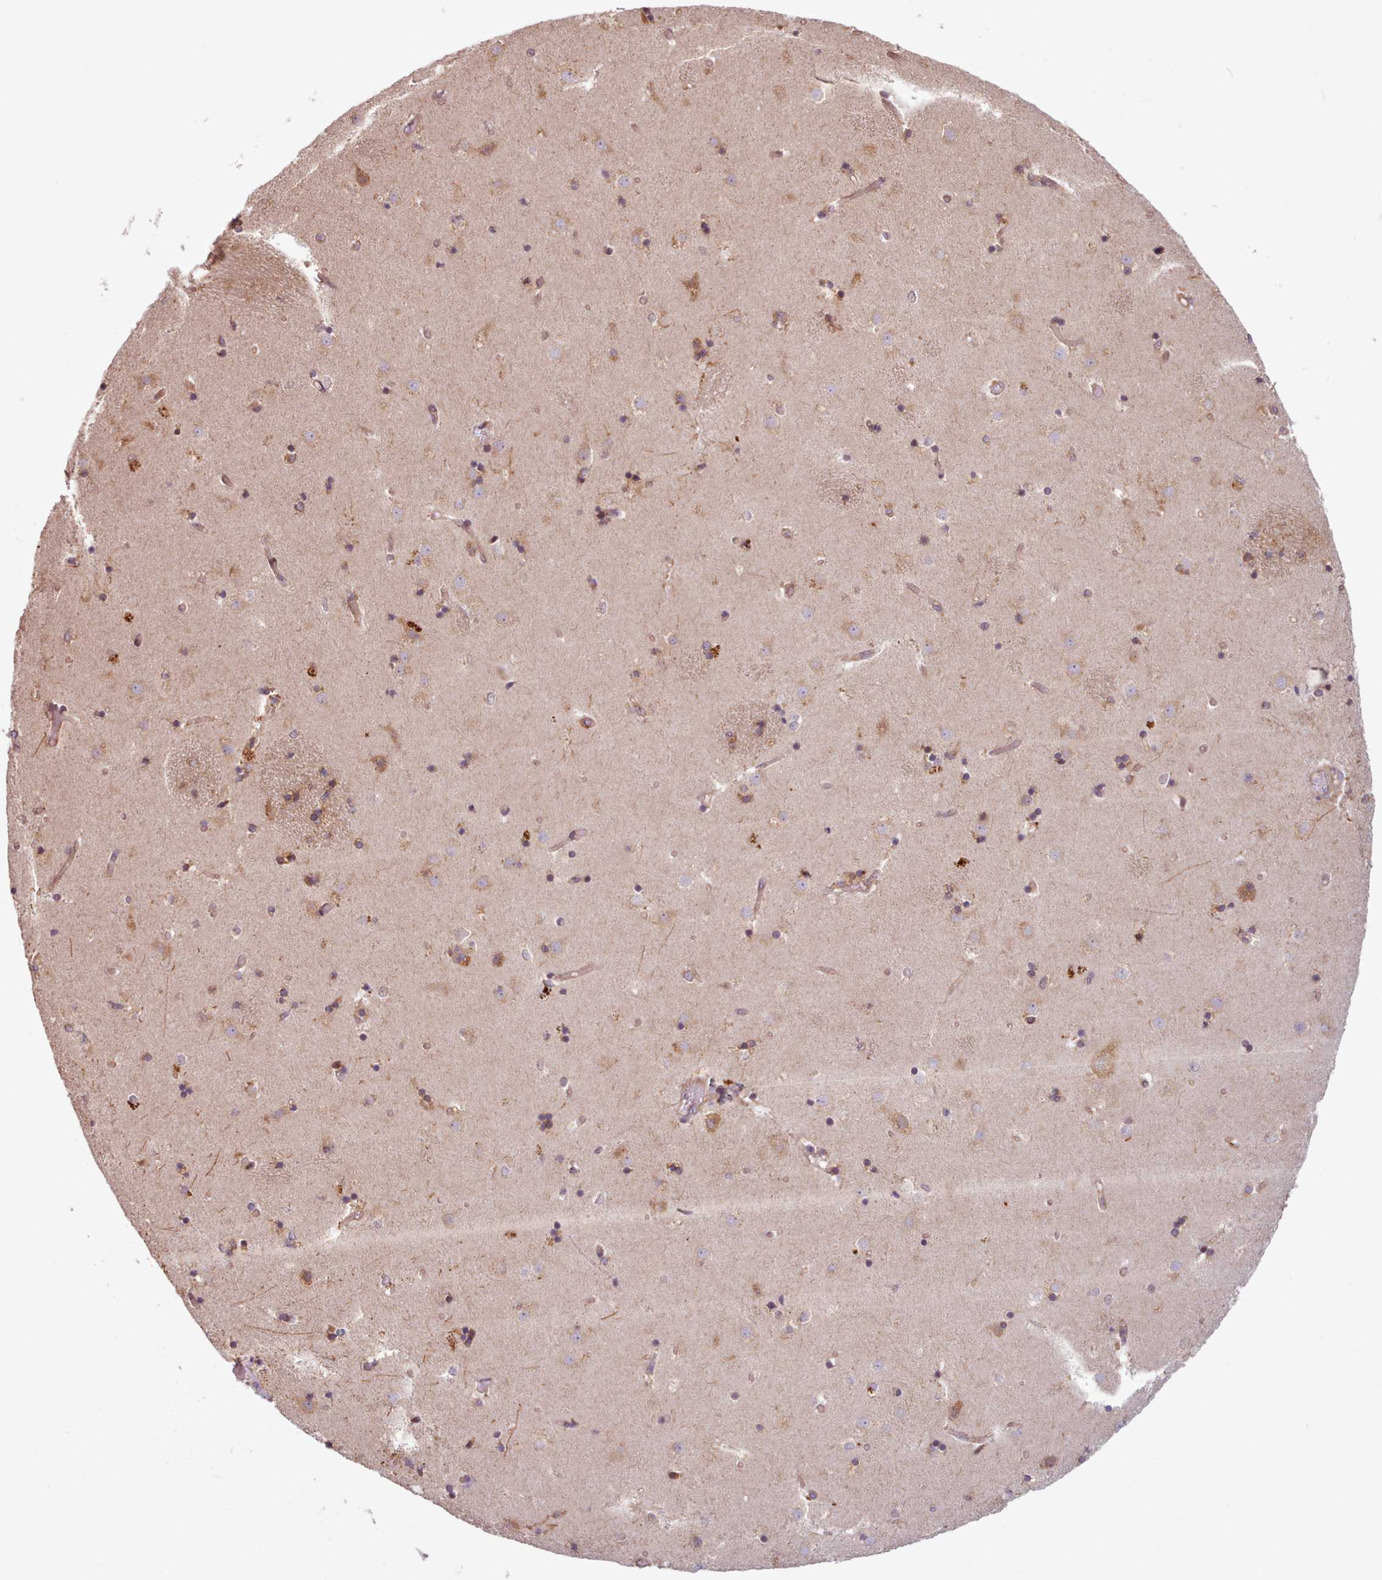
{"staining": {"intensity": "moderate", "quantity": ">75%", "location": "cytoplasmic/membranous"}, "tissue": "caudate", "cell_type": "Glial cells", "image_type": "normal", "snomed": [{"axis": "morphology", "description": "Normal tissue, NOS"}, {"axis": "topography", "description": "Lateral ventricle wall"}], "caption": "The immunohistochemical stain shows moderate cytoplasmic/membranous expression in glial cells of unremarkable caudate. Immunohistochemistry (ihc) stains the protein in brown and the nuclei are stained blue.", "gene": "WASHC2A", "patient": {"sex": "female", "age": 52}}